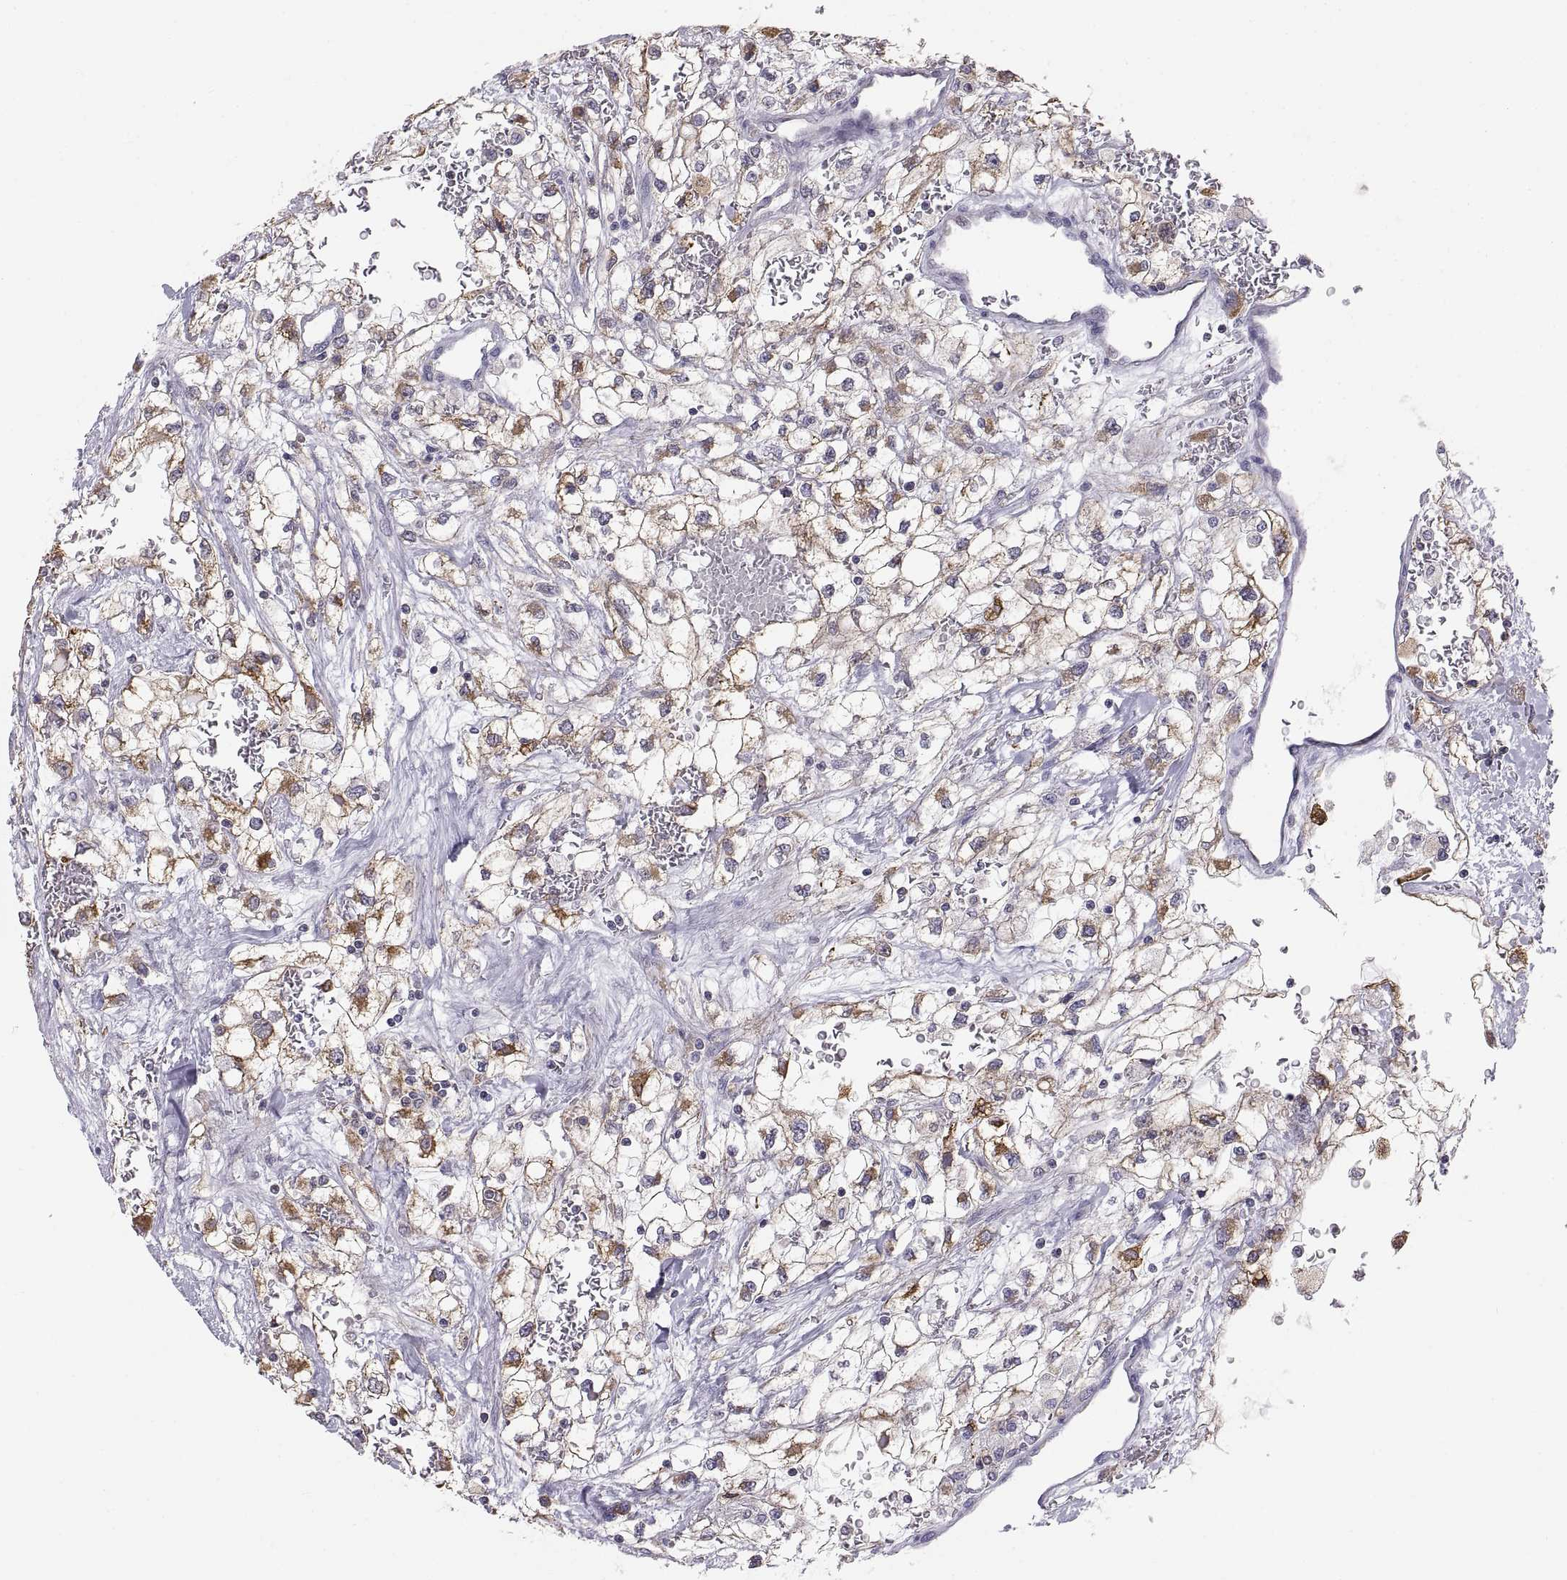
{"staining": {"intensity": "moderate", "quantity": "25%-75%", "location": "cytoplasmic/membranous"}, "tissue": "renal cancer", "cell_type": "Tumor cells", "image_type": "cancer", "snomed": [{"axis": "morphology", "description": "Adenocarcinoma, NOS"}, {"axis": "topography", "description": "Kidney"}], "caption": "Renal cancer (adenocarcinoma) stained with a protein marker demonstrates moderate staining in tumor cells.", "gene": "ERO1A", "patient": {"sex": "male", "age": 59}}